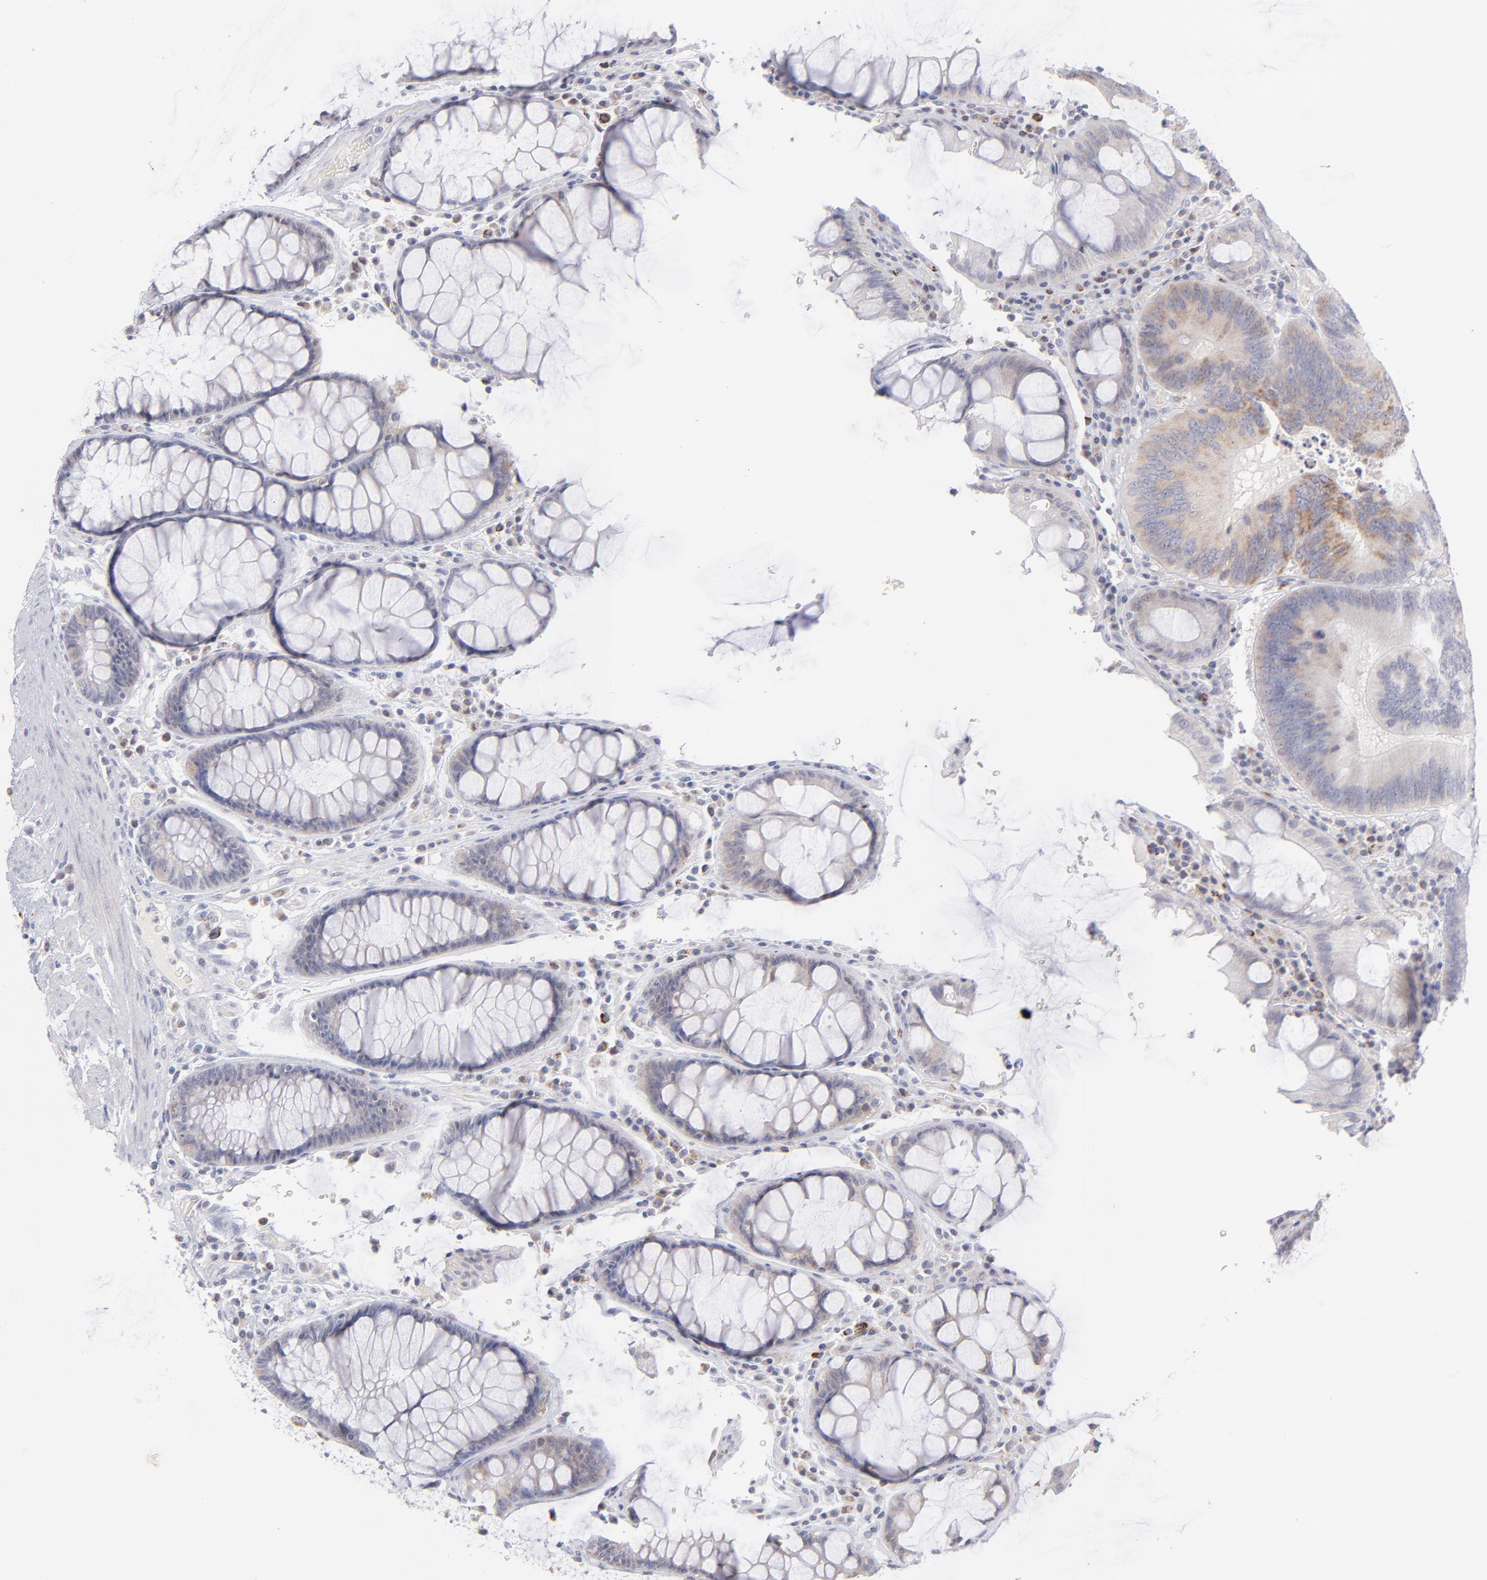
{"staining": {"intensity": "weak", "quantity": ">75%", "location": "cytoplasmic/membranous"}, "tissue": "colorectal cancer", "cell_type": "Tumor cells", "image_type": "cancer", "snomed": [{"axis": "morphology", "description": "Normal tissue, NOS"}, {"axis": "morphology", "description": "Adenocarcinoma, NOS"}, {"axis": "topography", "description": "Colon"}], "caption": "Protein expression analysis of colorectal cancer (adenocarcinoma) displays weak cytoplasmic/membranous expression in about >75% of tumor cells. The protein is stained brown, and the nuclei are stained in blue (DAB (3,3'-diaminobenzidine) IHC with brightfield microscopy, high magnification).", "gene": "MTHFD2", "patient": {"sex": "female", "age": 78}}